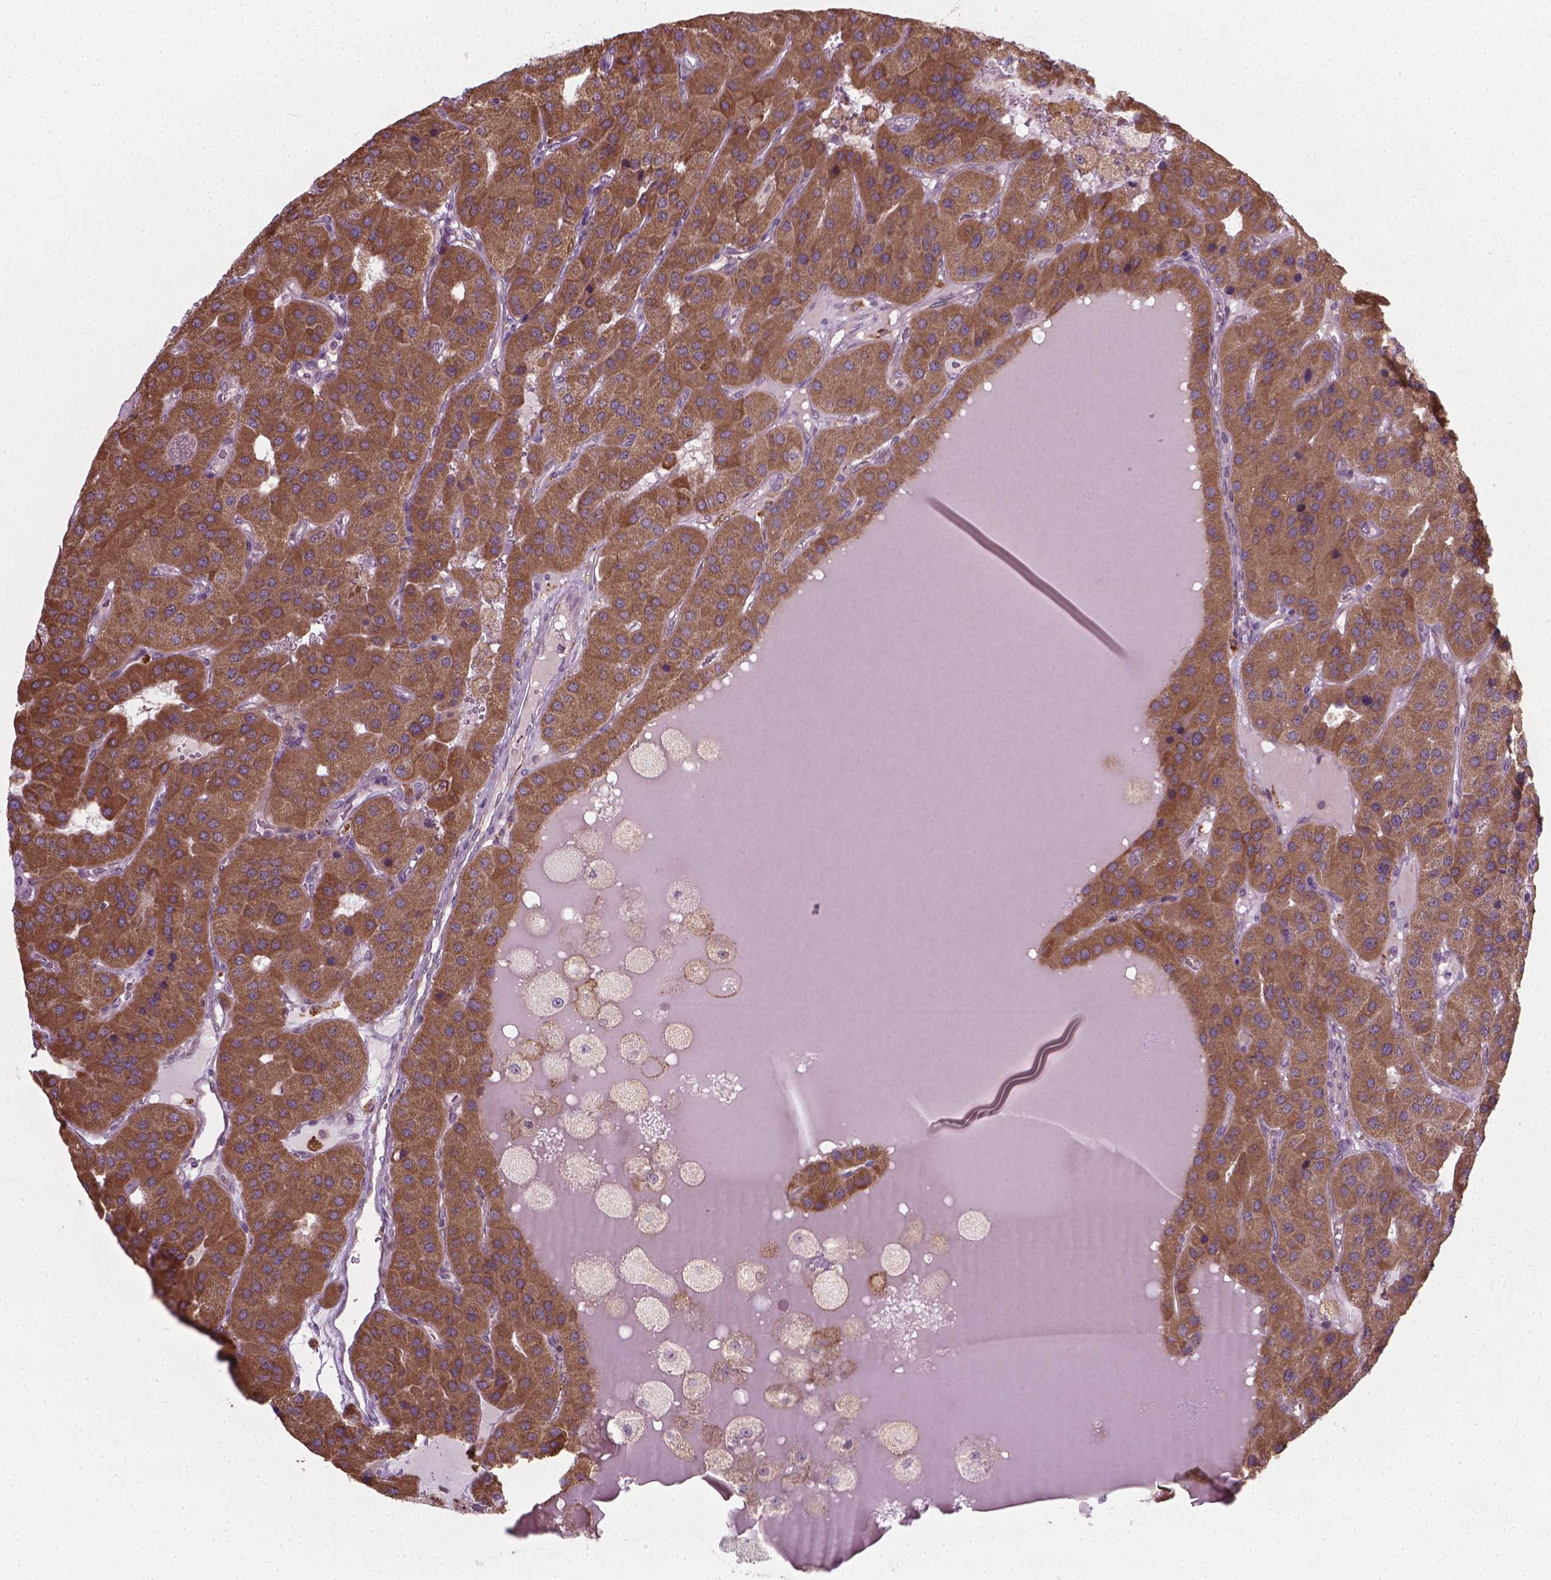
{"staining": {"intensity": "moderate", "quantity": ">75%", "location": "cytoplasmic/membranous"}, "tissue": "parathyroid gland", "cell_type": "Glandular cells", "image_type": "normal", "snomed": [{"axis": "morphology", "description": "Normal tissue, NOS"}, {"axis": "morphology", "description": "Adenoma, NOS"}, {"axis": "topography", "description": "Parathyroid gland"}], "caption": "The micrograph shows a brown stain indicating the presence of a protein in the cytoplasmic/membranous of glandular cells in parathyroid gland.", "gene": "PRAG1", "patient": {"sex": "female", "age": 86}}